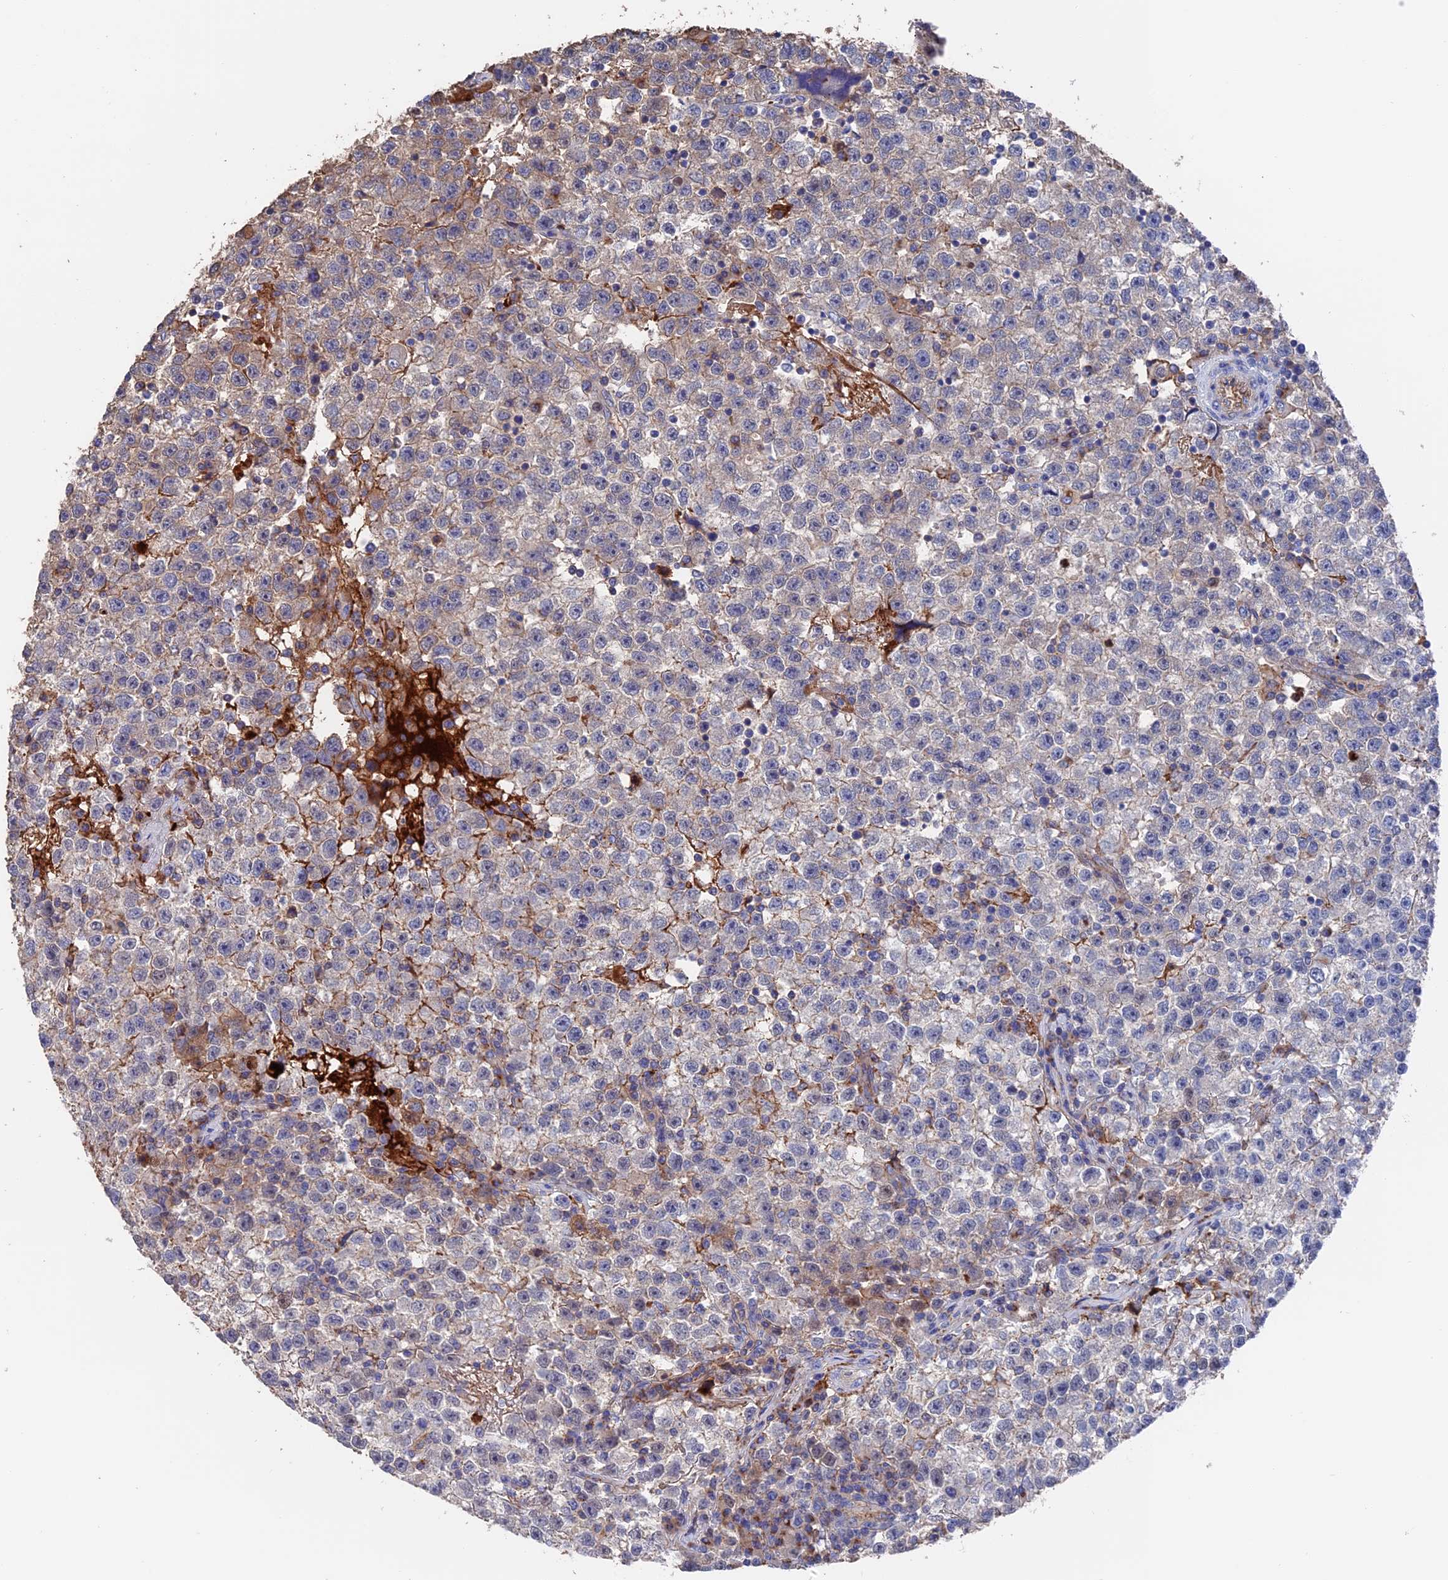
{"staining": {"intensity": "moderate", "quantity": "25%-75%", "location": "cytoplasmic/membranous"}, "tissue": "testis cancer", "cell_type": "Tumor cells", "image_type": "cancer", "snomed": [{"axis": "morphology", "description": "Seminoma, NOS"}, {"axis": "topography", "description": "Testis"}], "caption": "Brown immunohistochemical staining in human testis seminoma exhibits moderate cytoplasmic/membranous positivity in approximately 25%-75% of tumor cells.", "gene": "HPF1", "patient": {"sex": "male", "age": 22}}